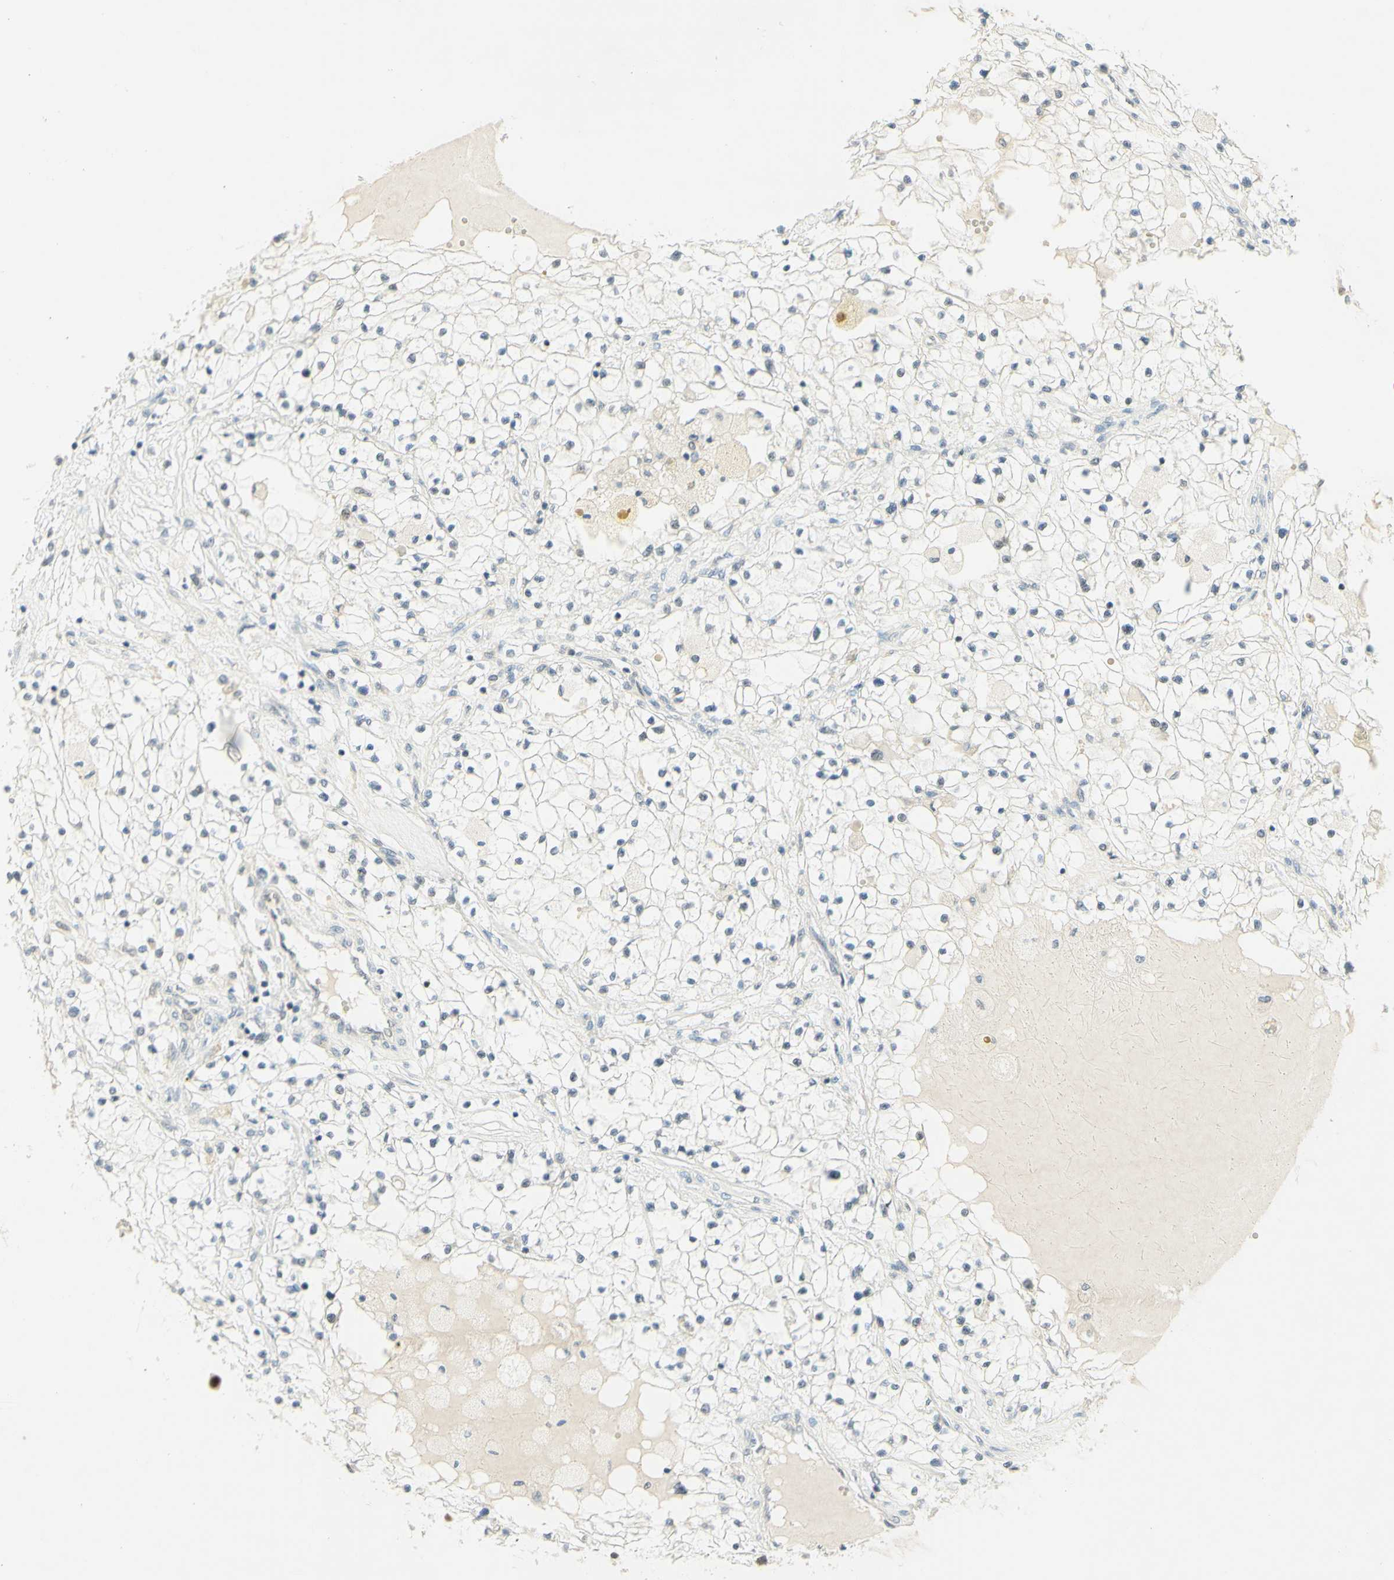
{"staining": {"intensity": "negative", "quantity": "none", "location": "none"}, "tissue": "renal cancer", "cell_type": "Tumor cells", "image_type": "cancer", "snomed": [{"axis": "morphology", "description": "Adenocarcinoma, NOS"}, {"axis": "topography", "description": "Kidney"}], "caption": "Tumor cells show no significant expression in renal cancer (adenocarcinoma).", "gene": "PMS2", "patient": {"sex": "male", "age": 68}}